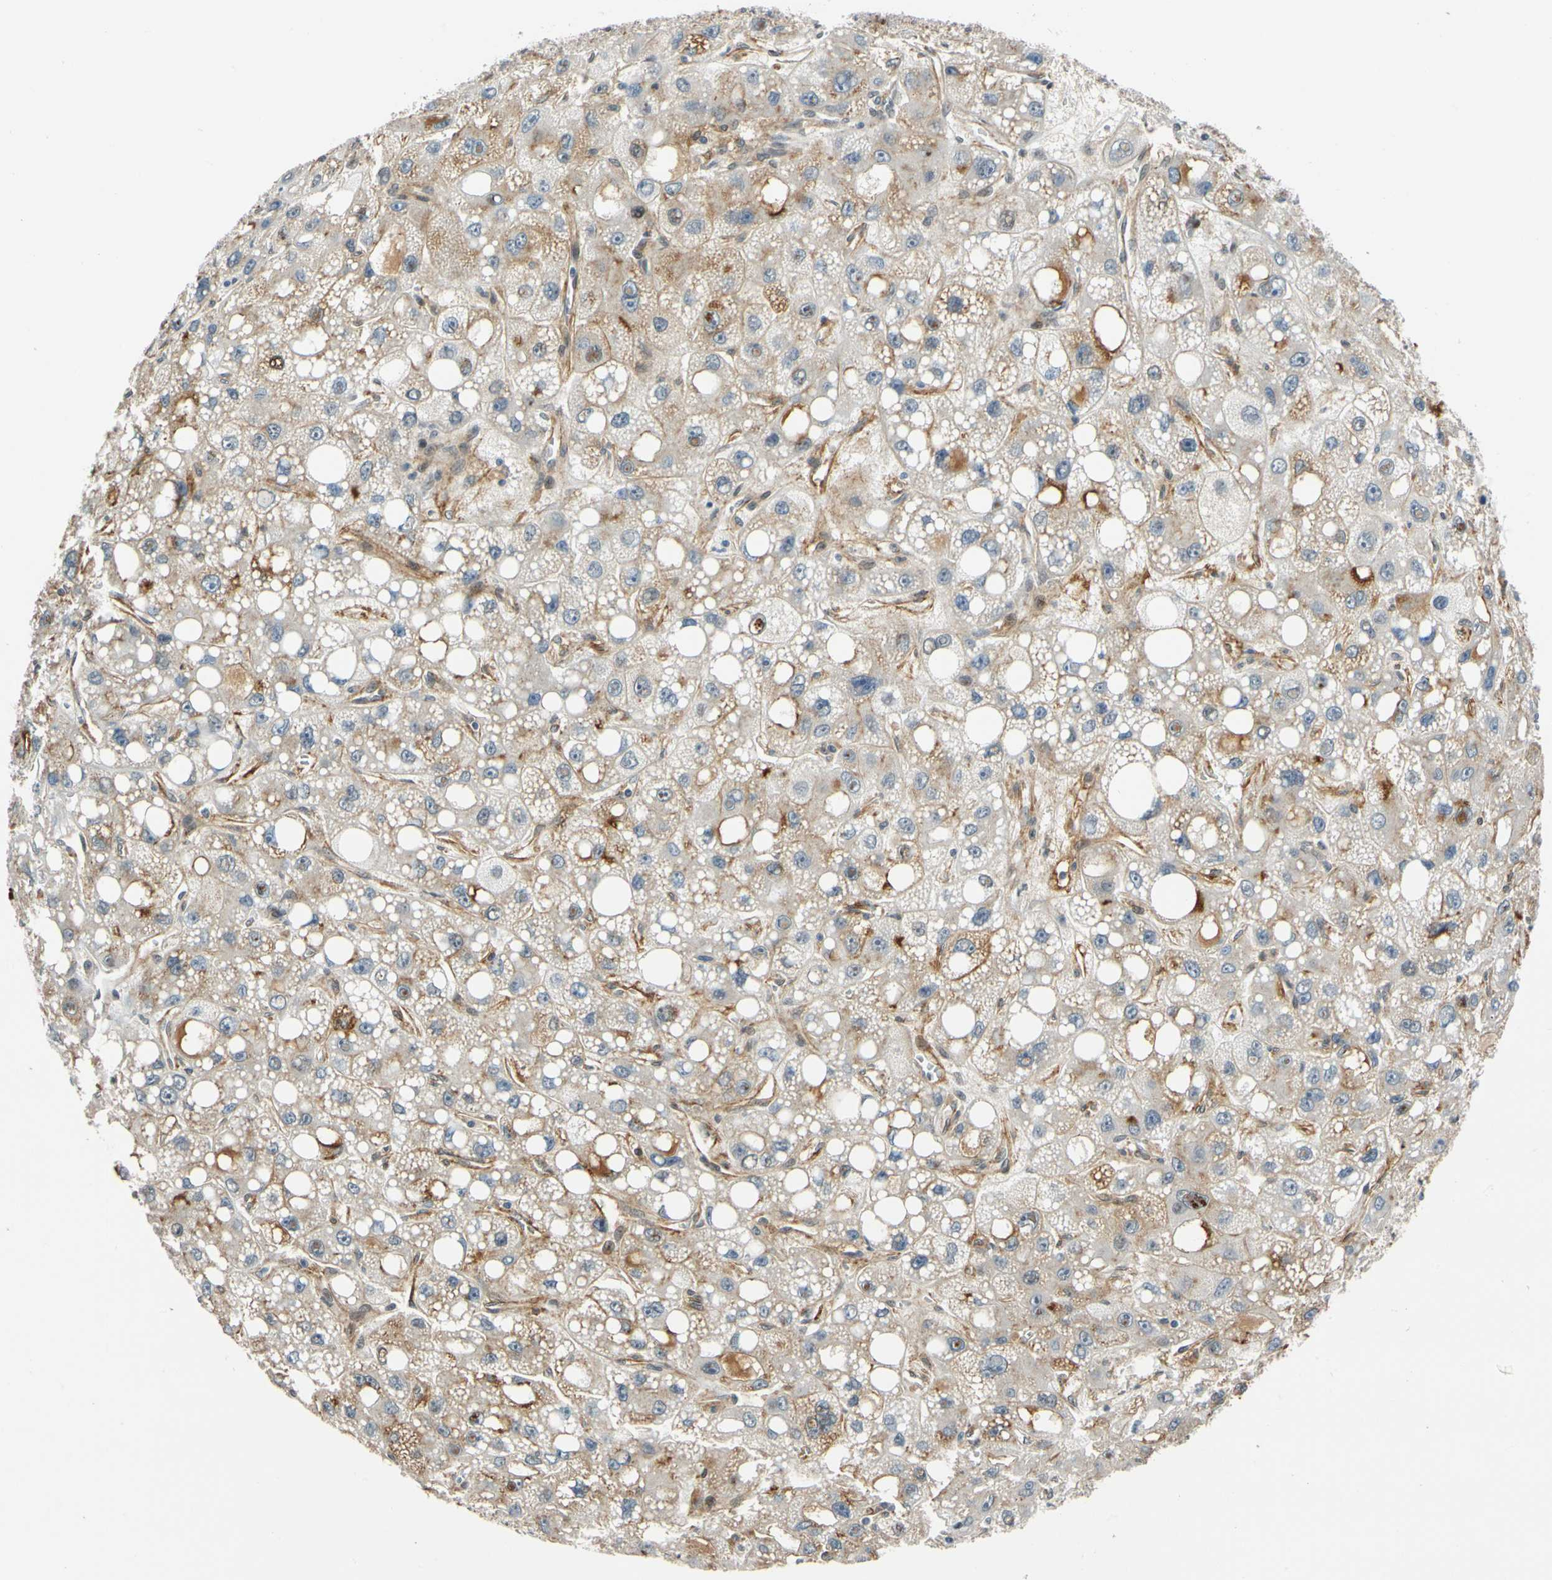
{"staining": {"intensity": "moderate", "quantity": "25%-75%", "location": "cytoplasmic/membranous"}, "tissue": "liver cancer", "cell_type": "Tumor cells", "image_type": "cancer", "snomed": [{"axis": "morphology", "description": "Carcinoma, Hepatocellular, NOS"}, {"axis": "topography", "description": "Liver"}], "caption": "Immunohistochemistry (IHC) histopathology image of human liver cancer (hepatocellular carcinoma) stained for a protein (brown), which reveals medium levels of moderate cytoplasmic/membranous staining in approximately 25%-75% of tumor cells.", "gene": "POGZ", "patient": {"sex": "male", "age": 55}}